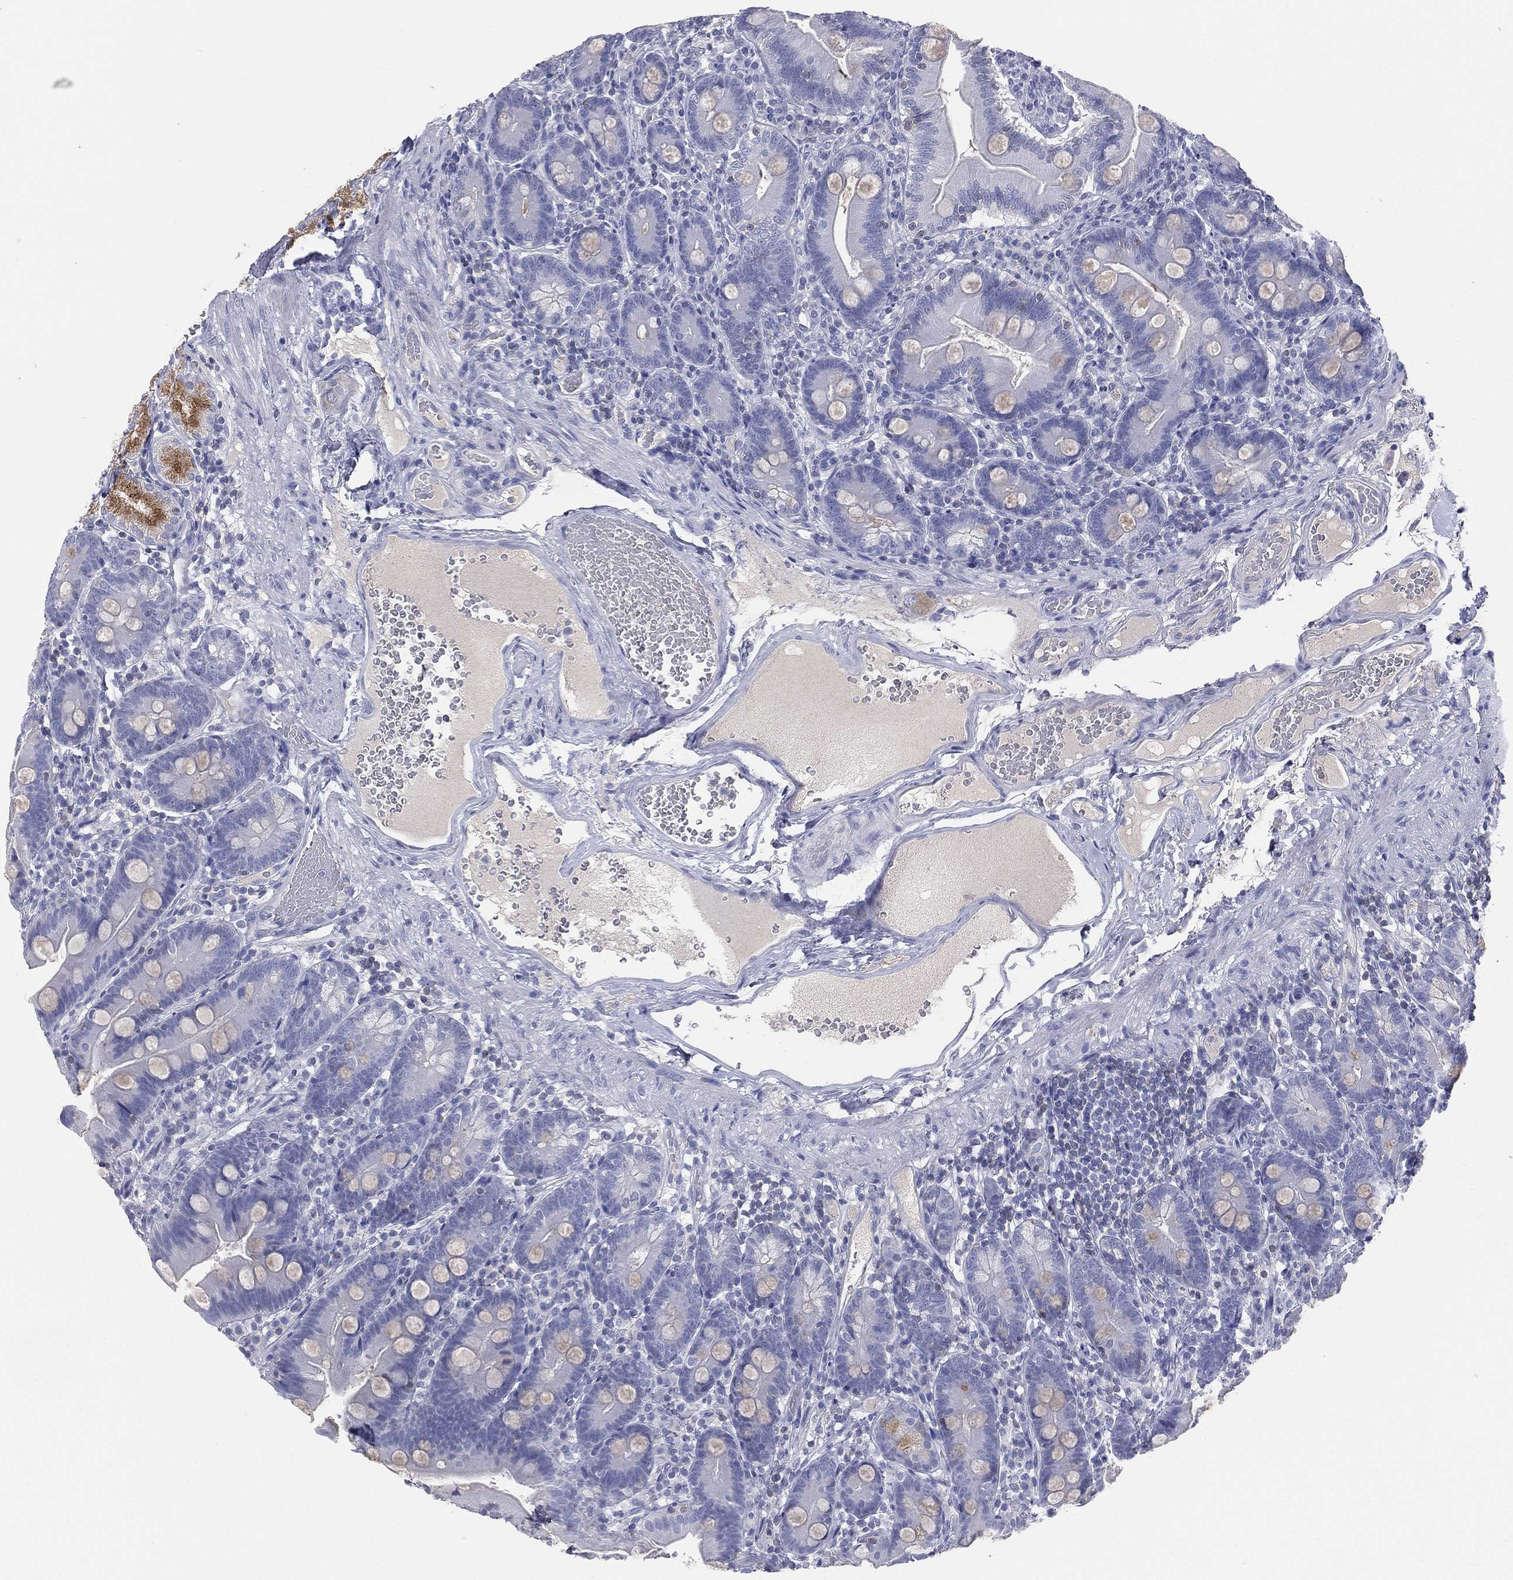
{"staining": {"intensity": "negative", "quantity": "none", "location": "none"}, "tissue": "duodenum", "cell_type": "Glandular cells", "image_type": "normal", "snomed": [{"axis": "morphology", "description": "Normal tissue, NOS"}, {"axis": "topography", "description": "Duodenum"}], "caption": "Glandular cells are negative for brown protein staining in benign duodenum.", "gene": "CD3D", "patient": {"sex": "female", "age": 67}}